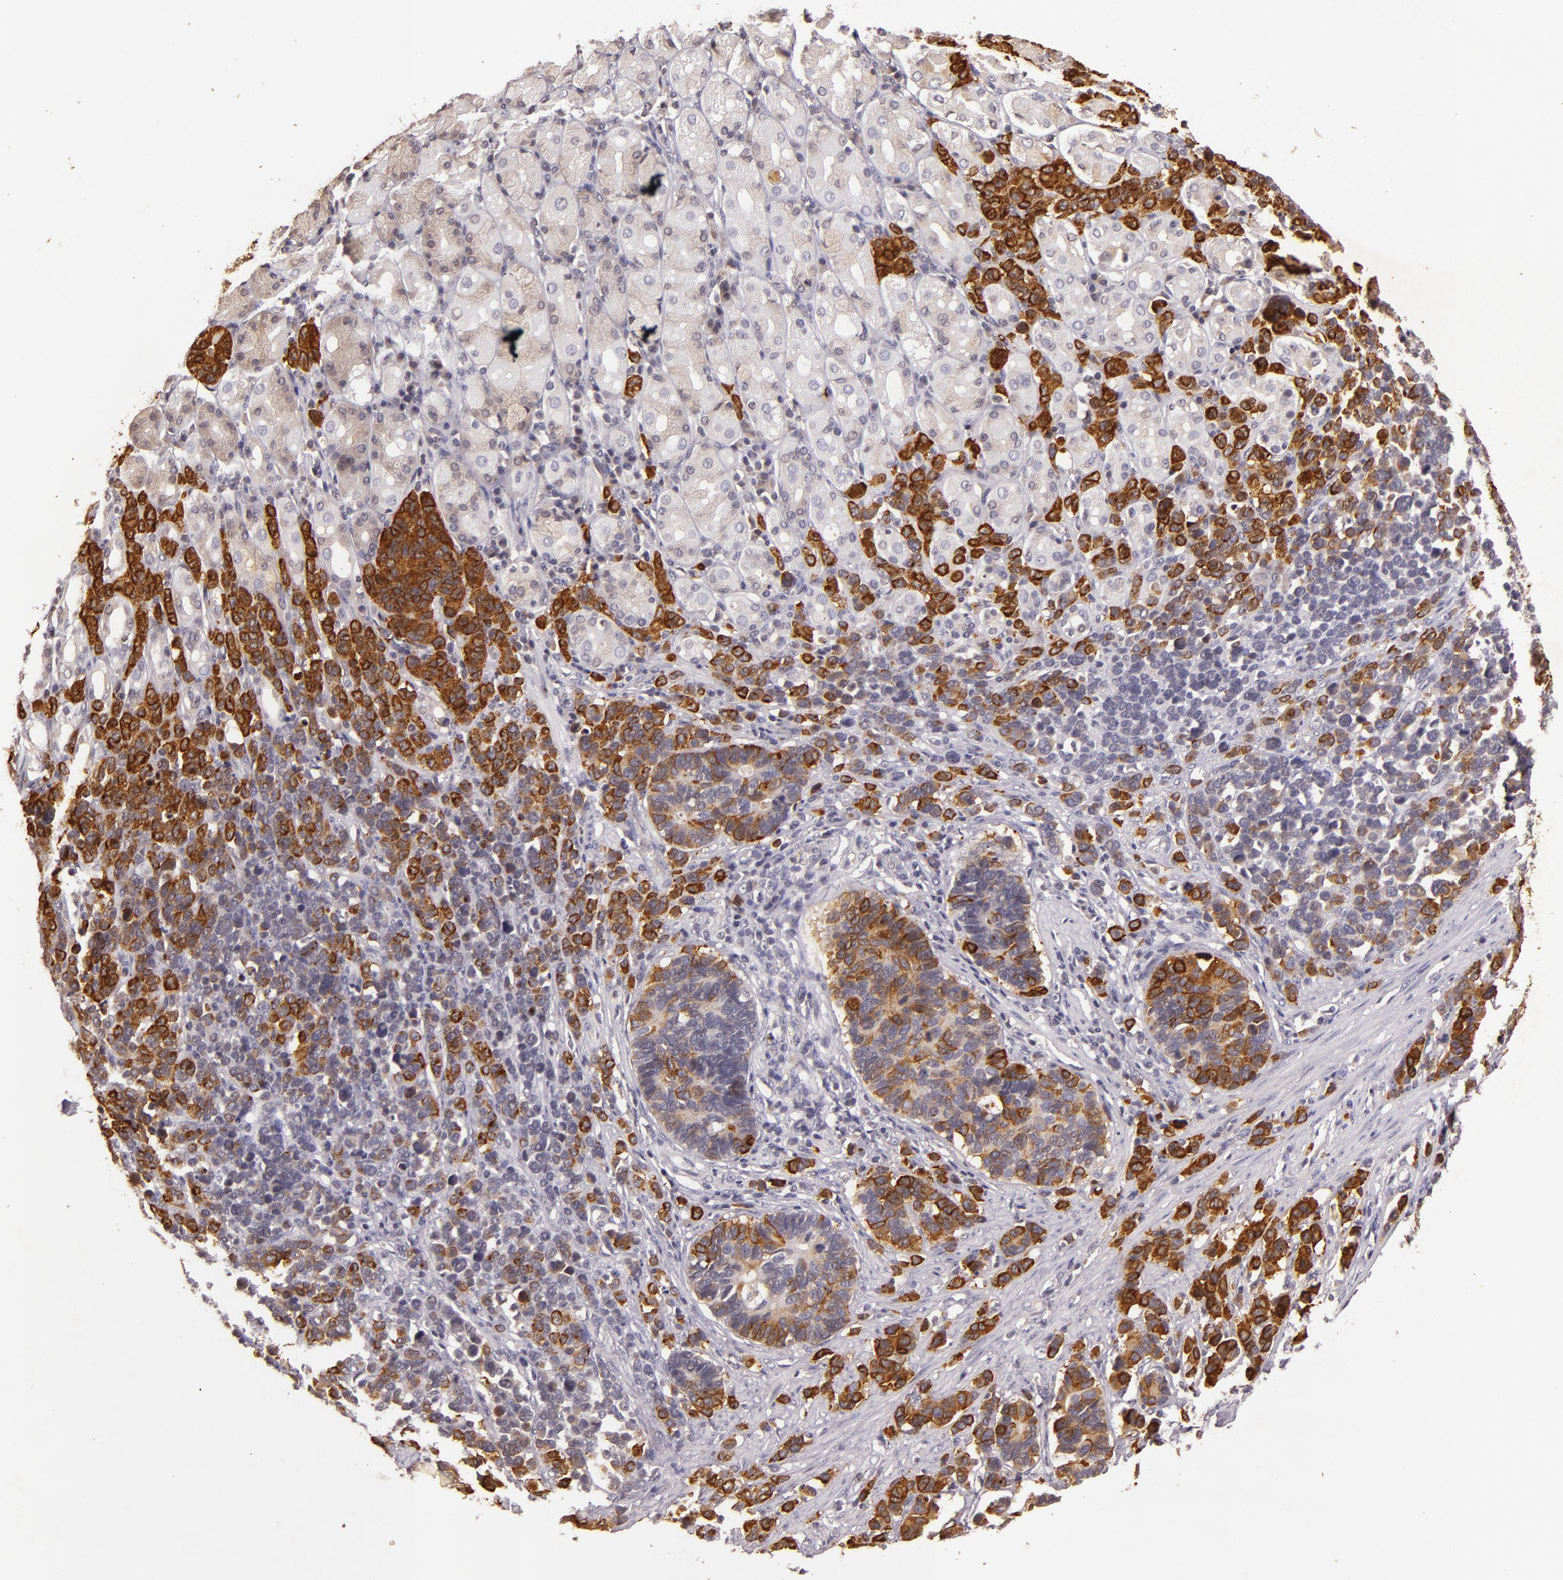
{"staining": {"intensity": "strong", "quantity": "<25%", "location": "cytoplasmic/membranous"}, "tissue": "stomach cancer", "cell_type": "Tumor cells", "image_type": "cancer", "snomed": [{"axis": "morphology", "description": "Adenocarcinoma, NOS"}, {"axis": "topography", "description": "Stomach, upper"}], "caption": "Strong cytoplasmic/membranous positivity for a protein is identified in approximately <25% of tumor cells of stomach cancer using immunohistochemistry (IHC).", "gene": "TFF1", "patient": {"sex": "male", "age": 71}}